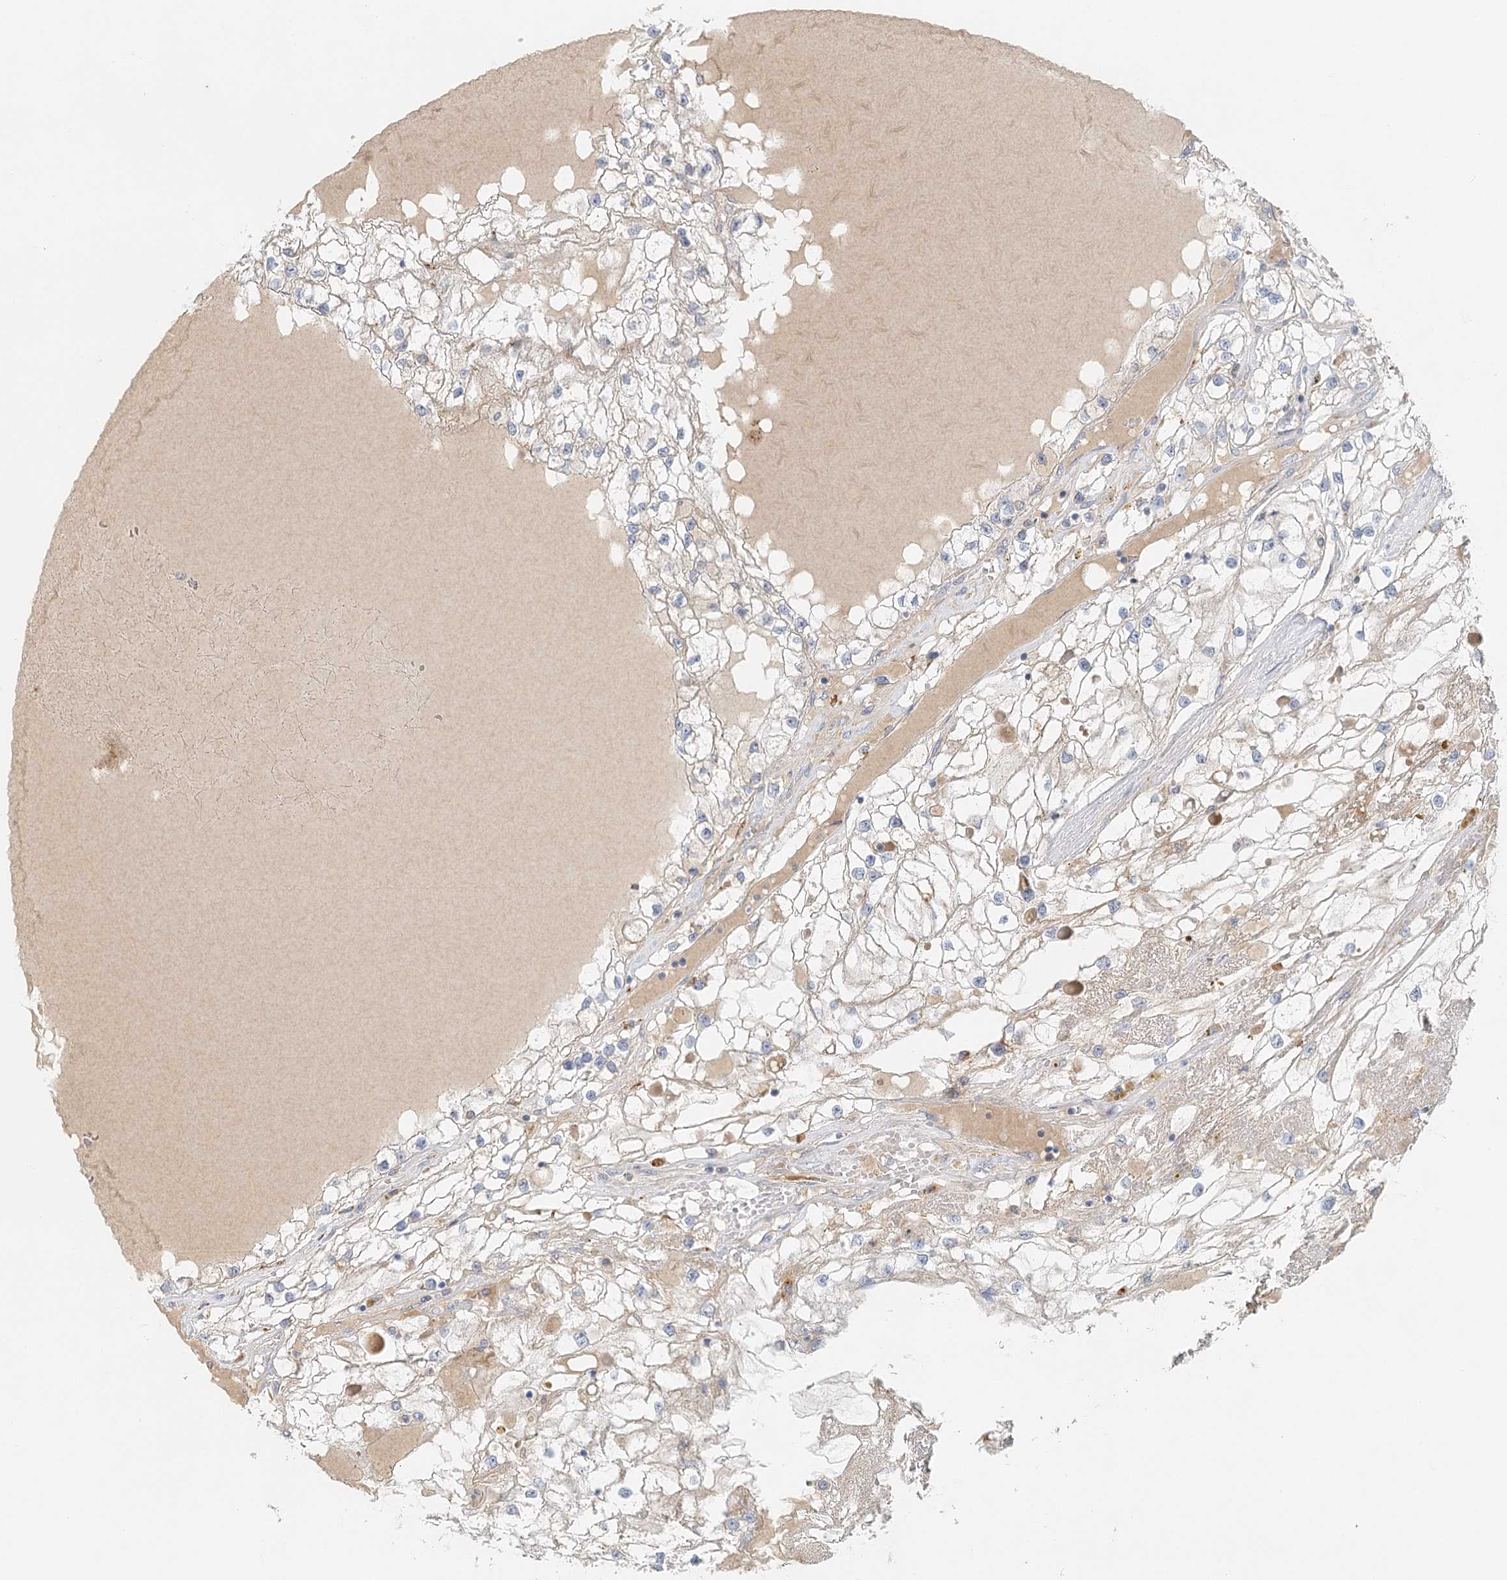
{"staining": {"intensity": "negative", "quantity": "none", "location": "none"}, "tissue": "renal cancer", "cell_type": "Tumor cells", "image_type": "cancer", "snomed": [{"axis": "morphology", "description": "Adenocarcinoma, NOS"}, {"axis": "topography", "description": "Kidney"}], "caption": "An IHC image of renal cancer is shown. There is no staining in tumor cells of renal cancer.", "gene": "VSIG1", "patient": {"sex": "male", "age": 68}}